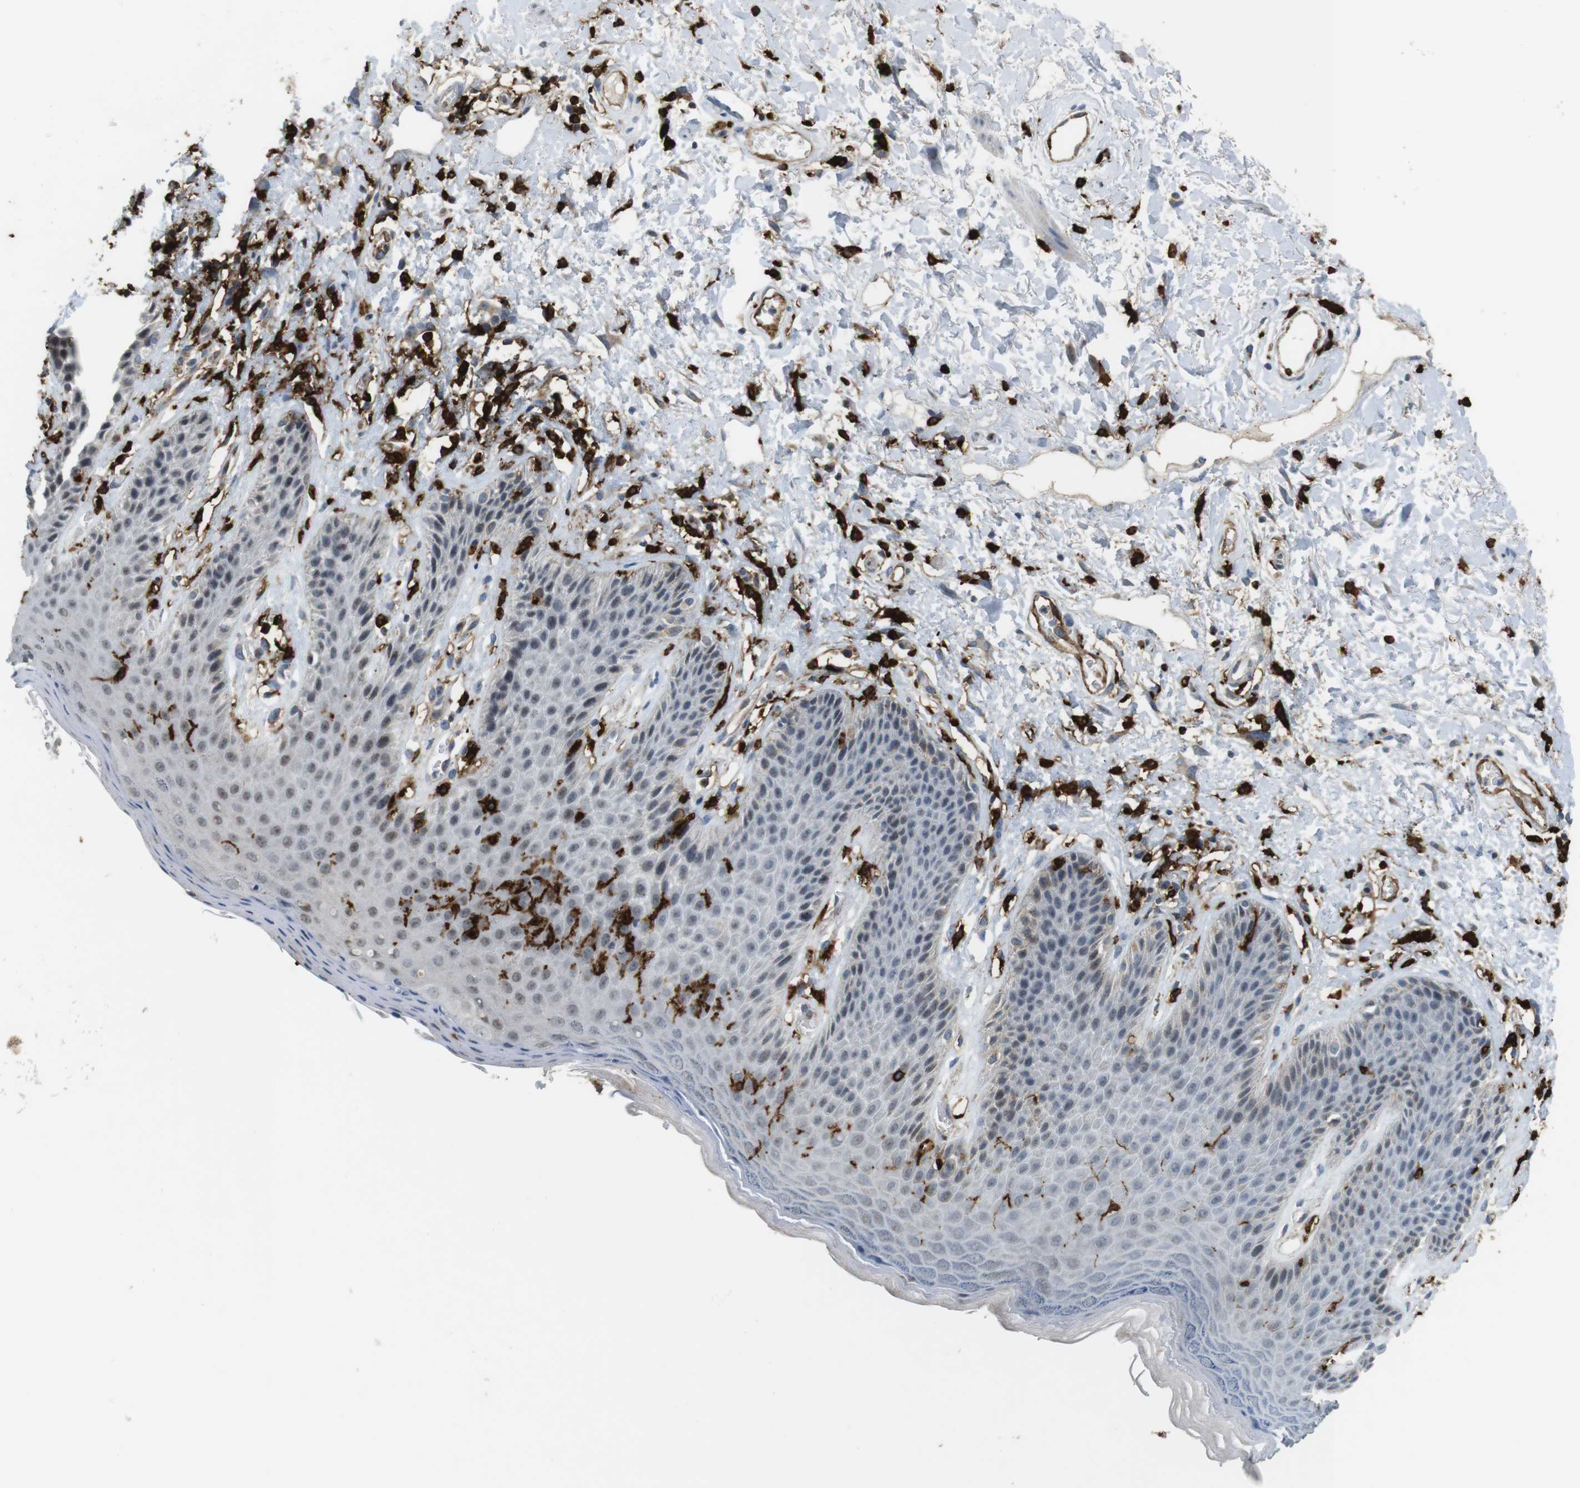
{"staining": {"intensity": "negative", "quantity": "none", "location": "none"}, "tissue": "skin", "cell_type": "Epidermal cells", "image_type": "normal", "snomed": [{"axis": "morphology", "description": "Normal tissue, NOS"}, {"axis": "topography", "description": "Anal"}], "caption": "Immunohistochemistry of normal skin demonstrates no staining in epidermal cells. (DAB (3,3'-diaminobenzidine) IHC, high magnification).", "gene": "HLA", "patient": {"sex": "female", "age": 46}}